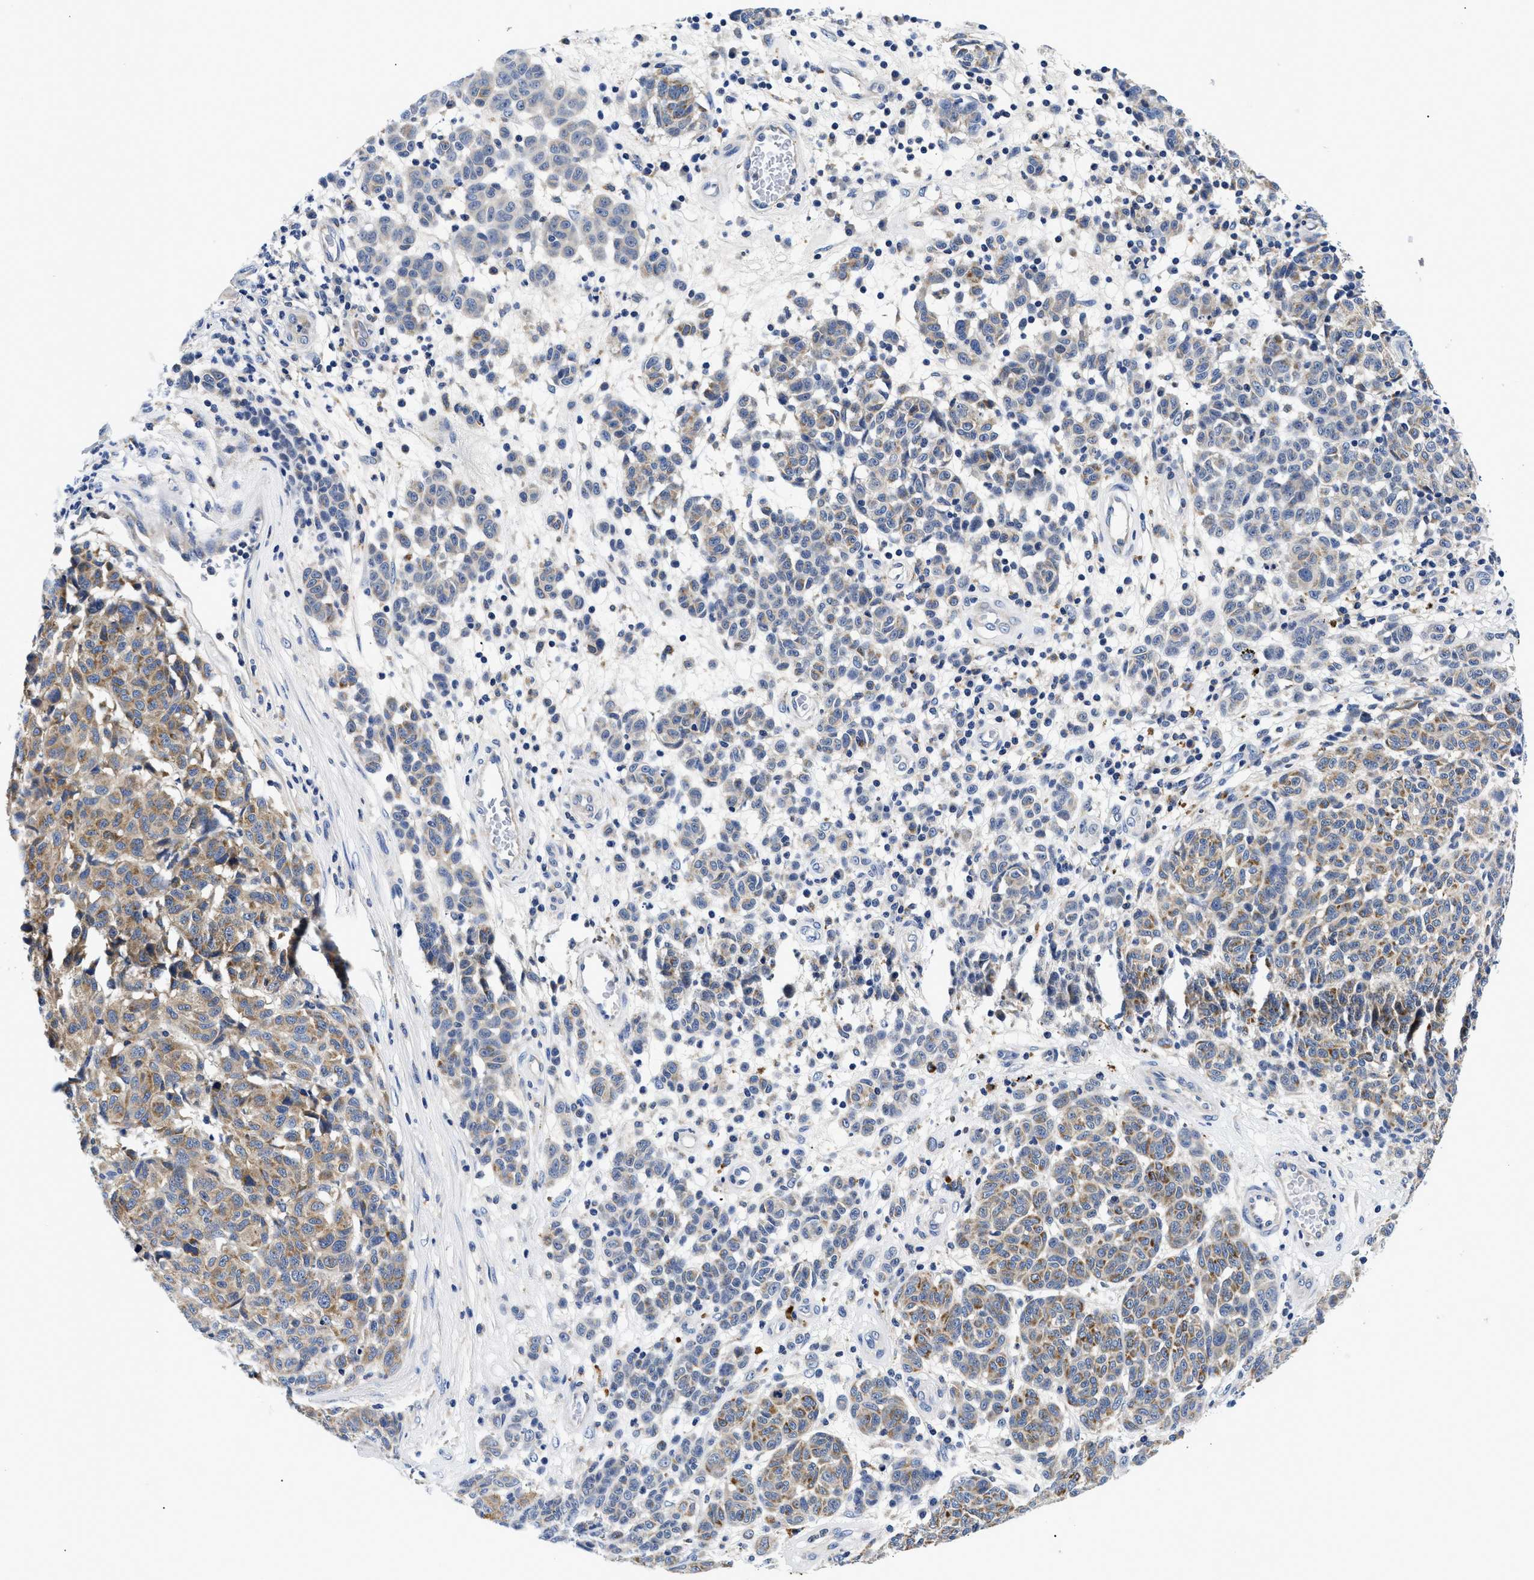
{"staining": {"intensity": "weak", "quantity": ">75%", "location": "cytoplasmic/membranous"}, "tissue": "melanoma", "cell_type": "Tumor cells", "image_type": "cancer", "snomed": [{"axis": "morphology", "description": "Malignant melanoma, NOS"}, {"axis": "topography", "description": "Skin"}], "caption": "A photomicrograph of human melanoma stained for a protein exhibits weak cytoplasmic/membranous brown staining in tumor cells.", "gene": "MEA1", "patient": {"sex": "male", "age": 59}}